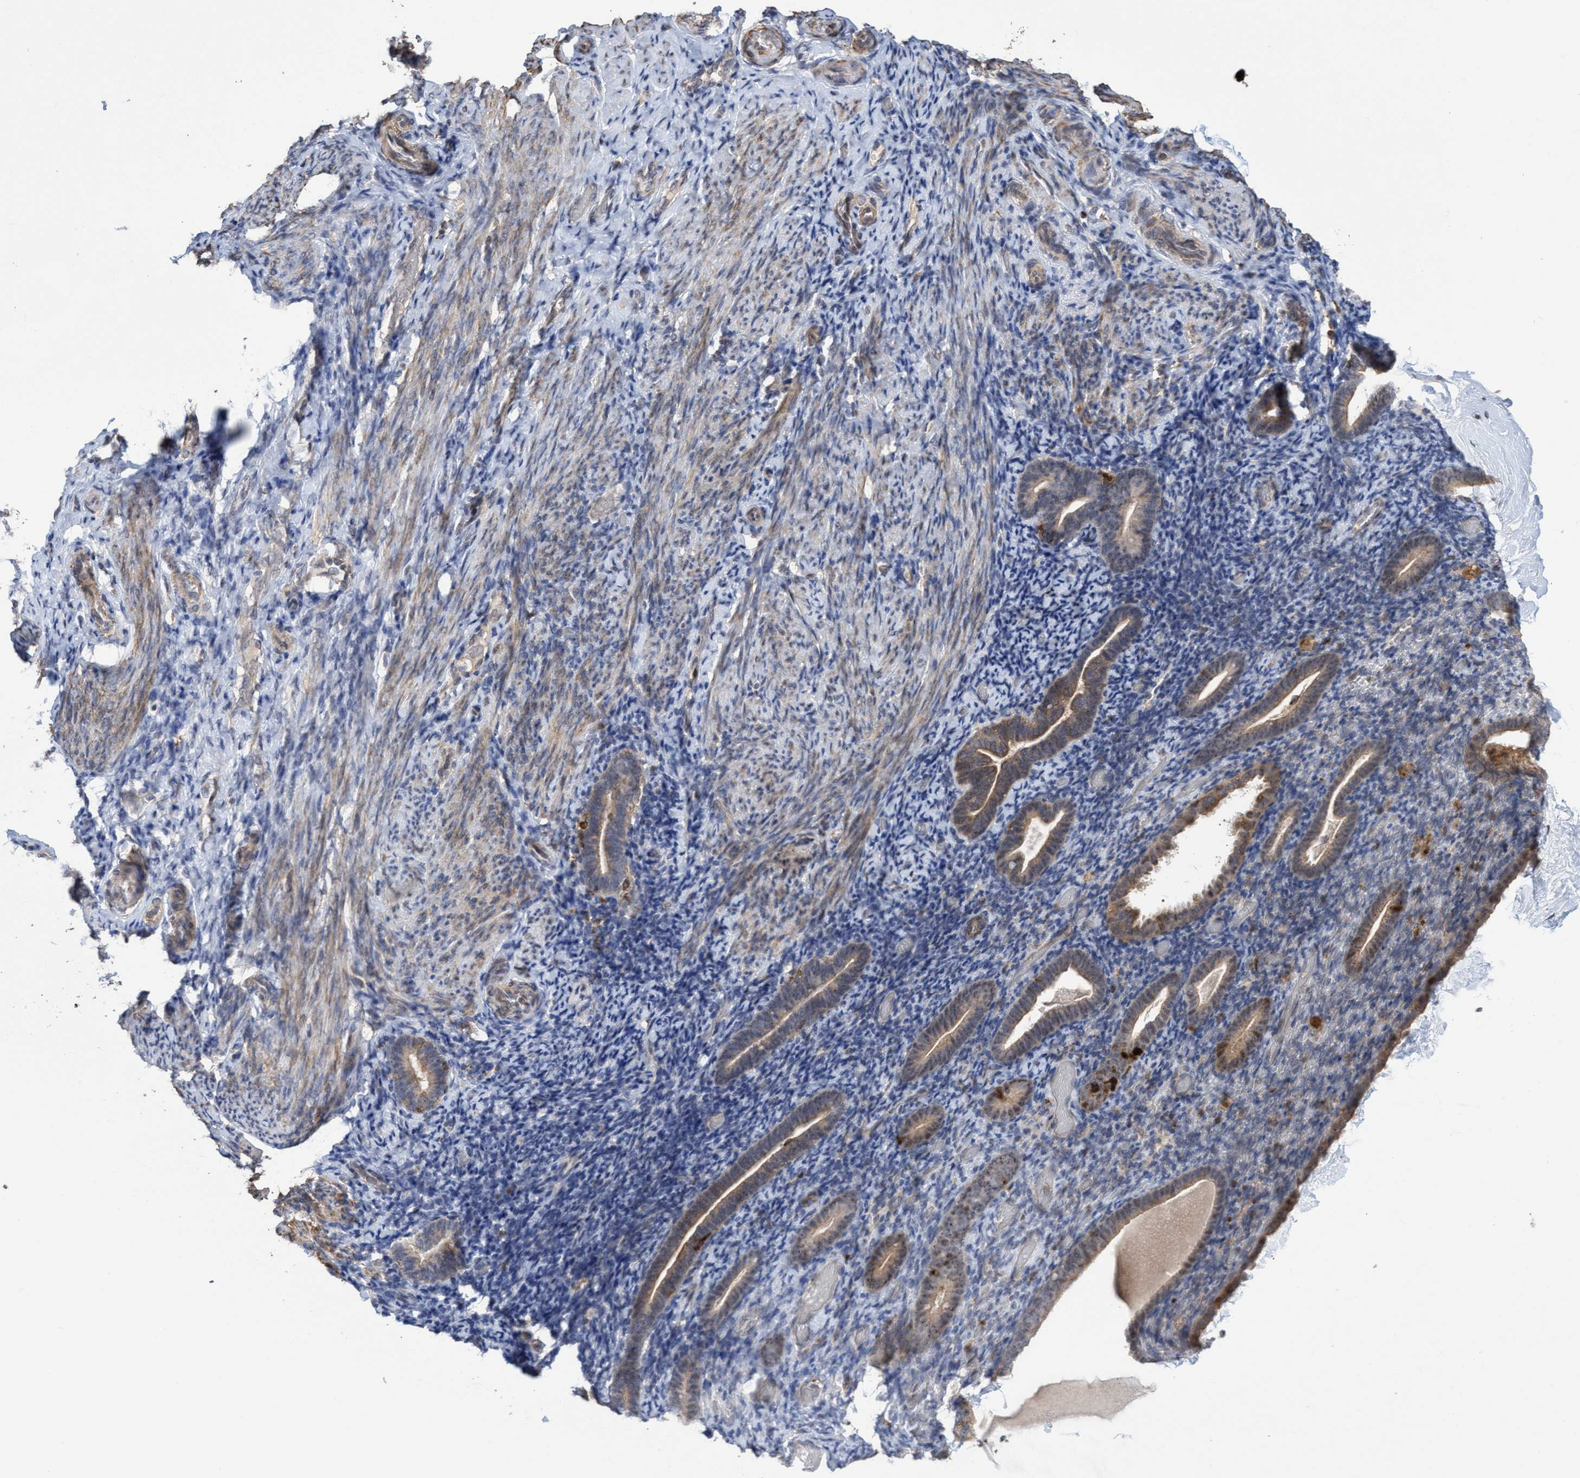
{"staining": {"intensity": "weak", "quantity": "<25%", "location": "nuclear"}, "tissue": "endometrium", "cell_type": "Cells in endometrial stroma", "image_type": "normal", "snomed": [{"axis": "morphology", "description": "Normal tissue, NOS"}, {"axis": "topography", "description": "Endometrium"}], "caption": "The photomicrograph reveals no staining of cells in endometrial stroma in unremarkable endometrium.", "gene": "SLBP", "patient": {"sex": "female", "age": 51}}